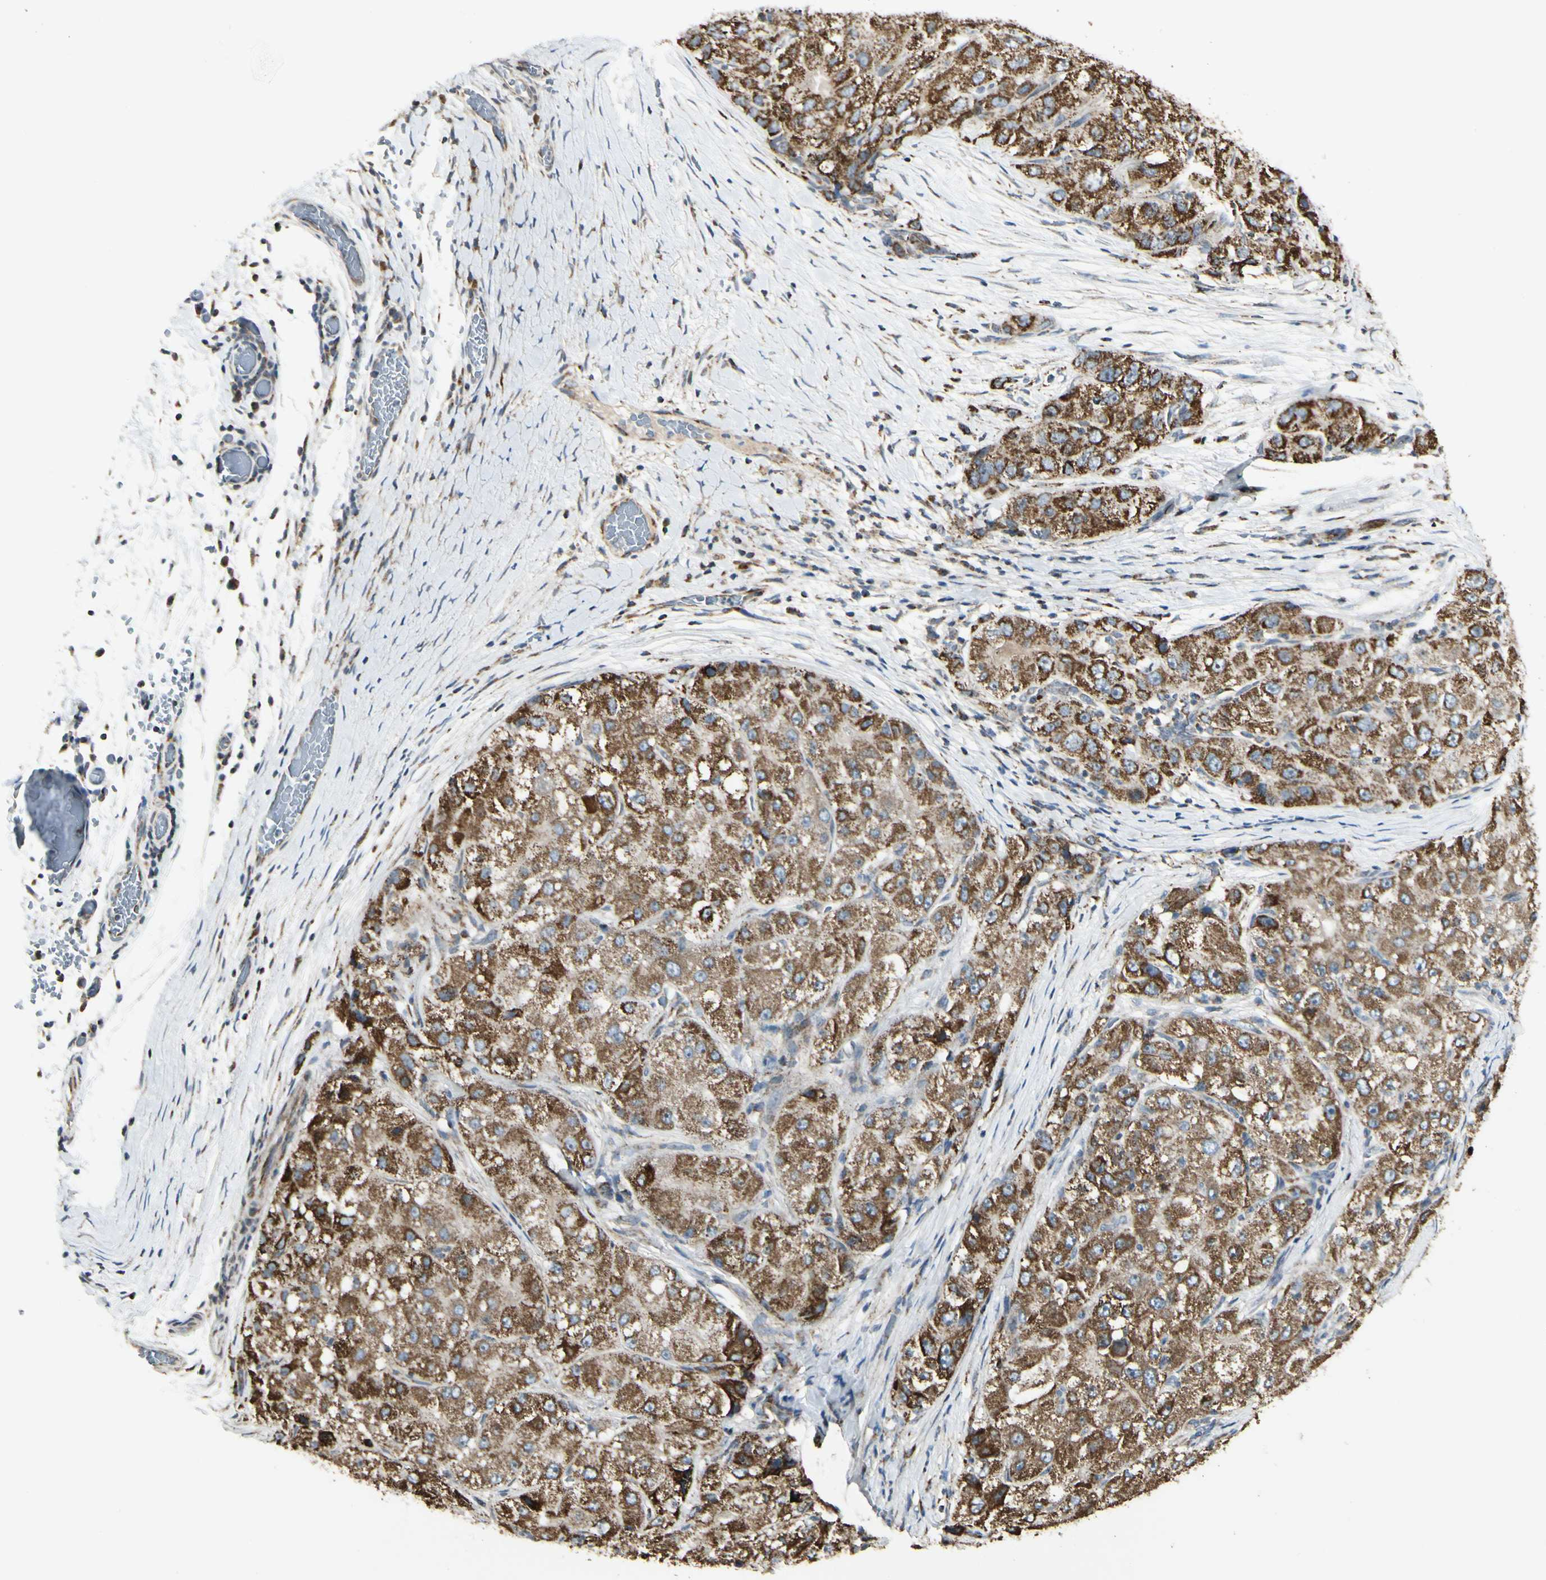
{"staining": {"intensity": "strong", "quantity": ">75%", "location": "cytoplasmic/membranous"}, "tissue": "liver cancer", "cell_type": "Tumor cells", "image_type": "cancer", "snomed": [{"axis": "morphology", "description": "Carcinoma, Hepatocellular, NOS"}, {"axis": "topography", "description": "Liver"}], "caption": "Immunohistochemistry (IHC) of human liver hepatocellular carcinoma reveals high levels of strong cytoplasmic/membranous positivity in approximately >75% of tumor cells.", "gene": "ANKS6", "patient": {"sex": "male", "age": 80}}